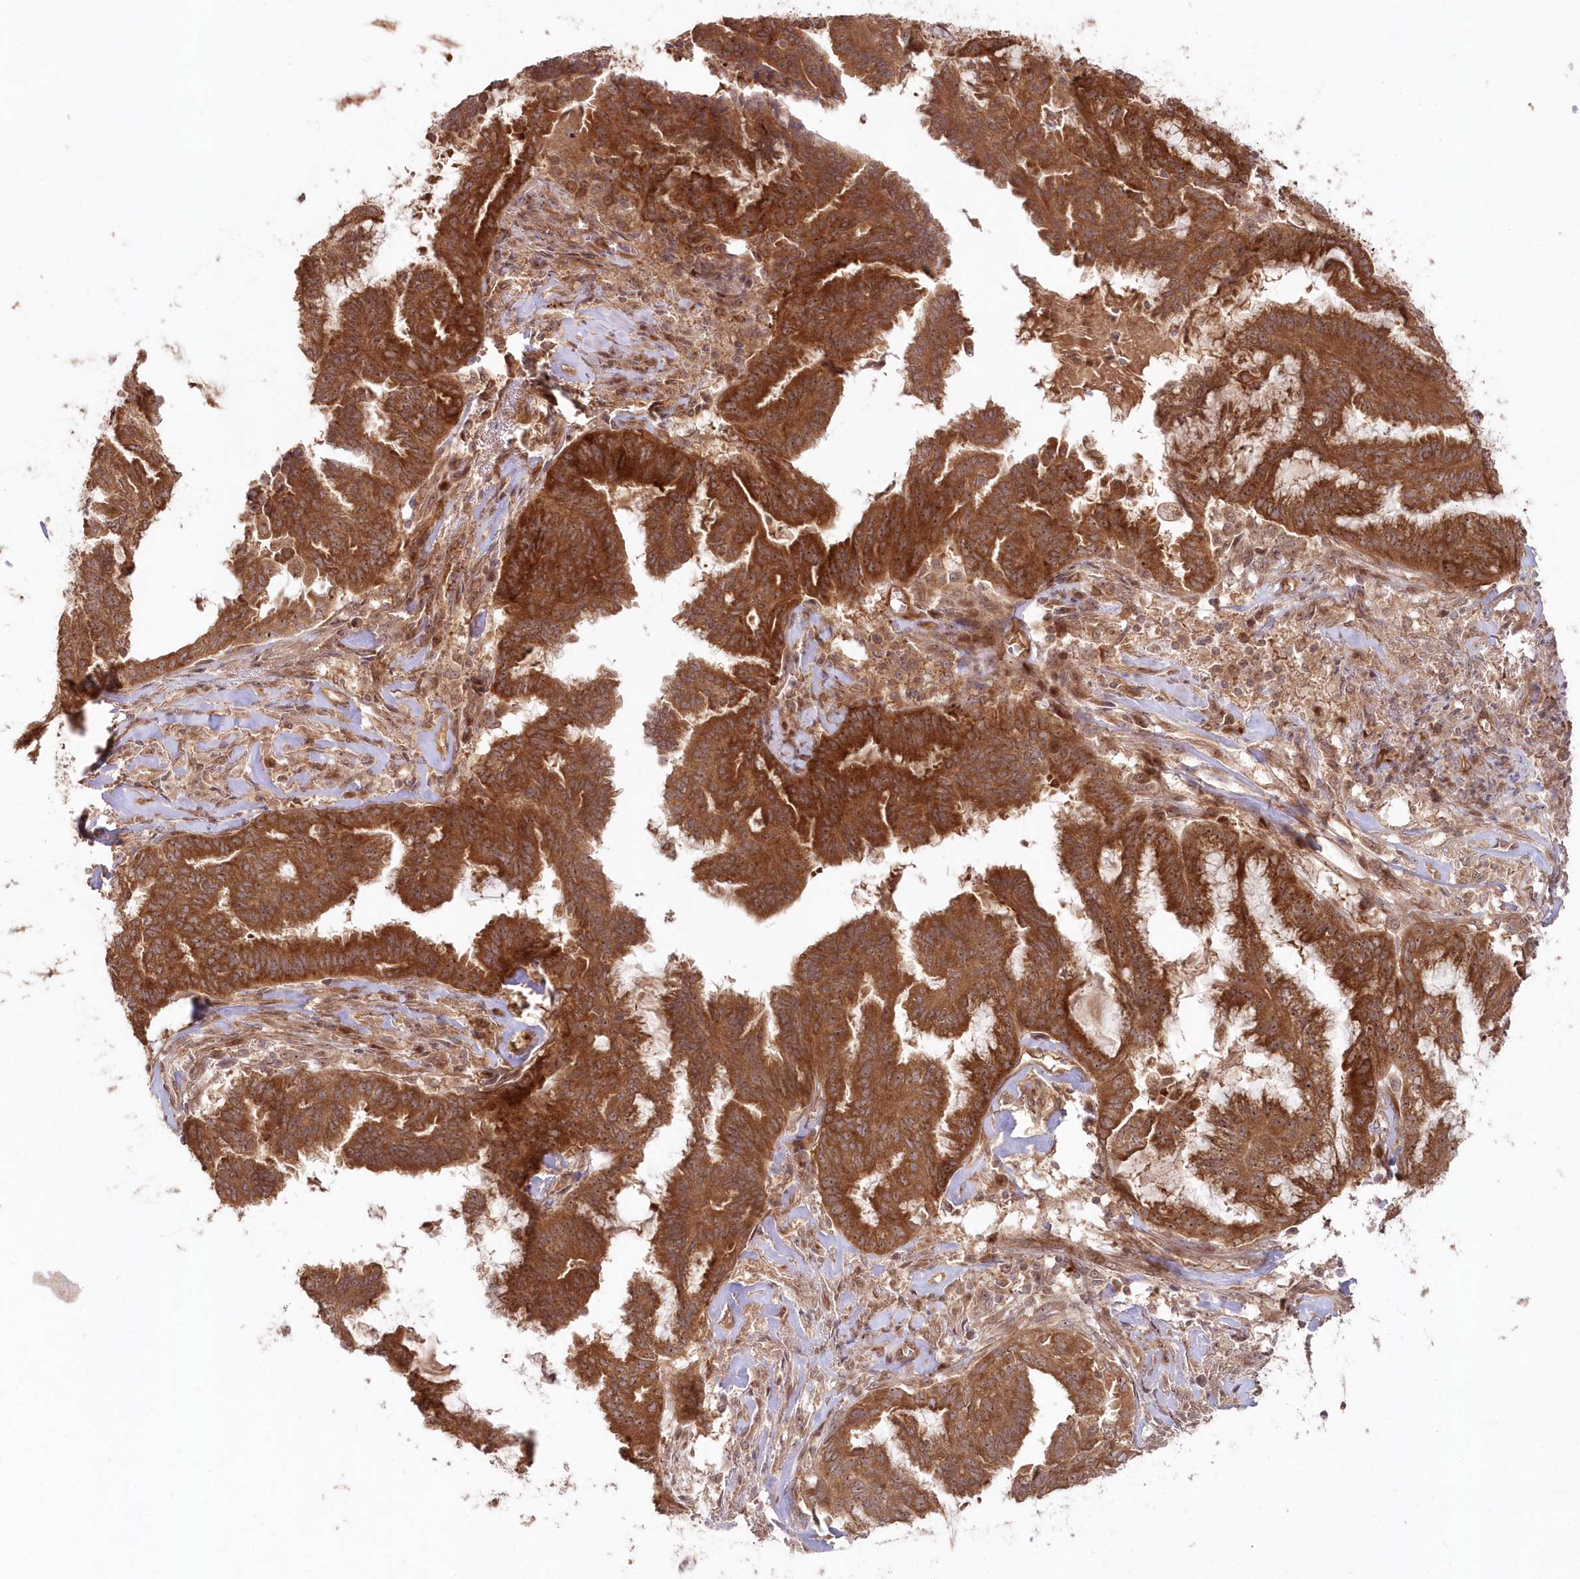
{"staining": {"intensity": "strong", "quantity": ">75%", "location": "cytoplasmic/membranous,nuclear"}, "tissue": "endometrial cancer", "cell_type": "Tumor cells", "image_type": "cancer", "snomed": [{"axis": "morphology", "description": "Adenocarcinoma, NOS"}, {"axis": "topography", "description": "Endometrium"}], "caption": "Human endometrial cancer stained with a brown dye demonstrates strong cytoplasmic/membranous and nuclear positive staining in approximately >75% of tumor cells.", "gene": "SERINC1", "patient": {"sex": "female", "age": 86}}